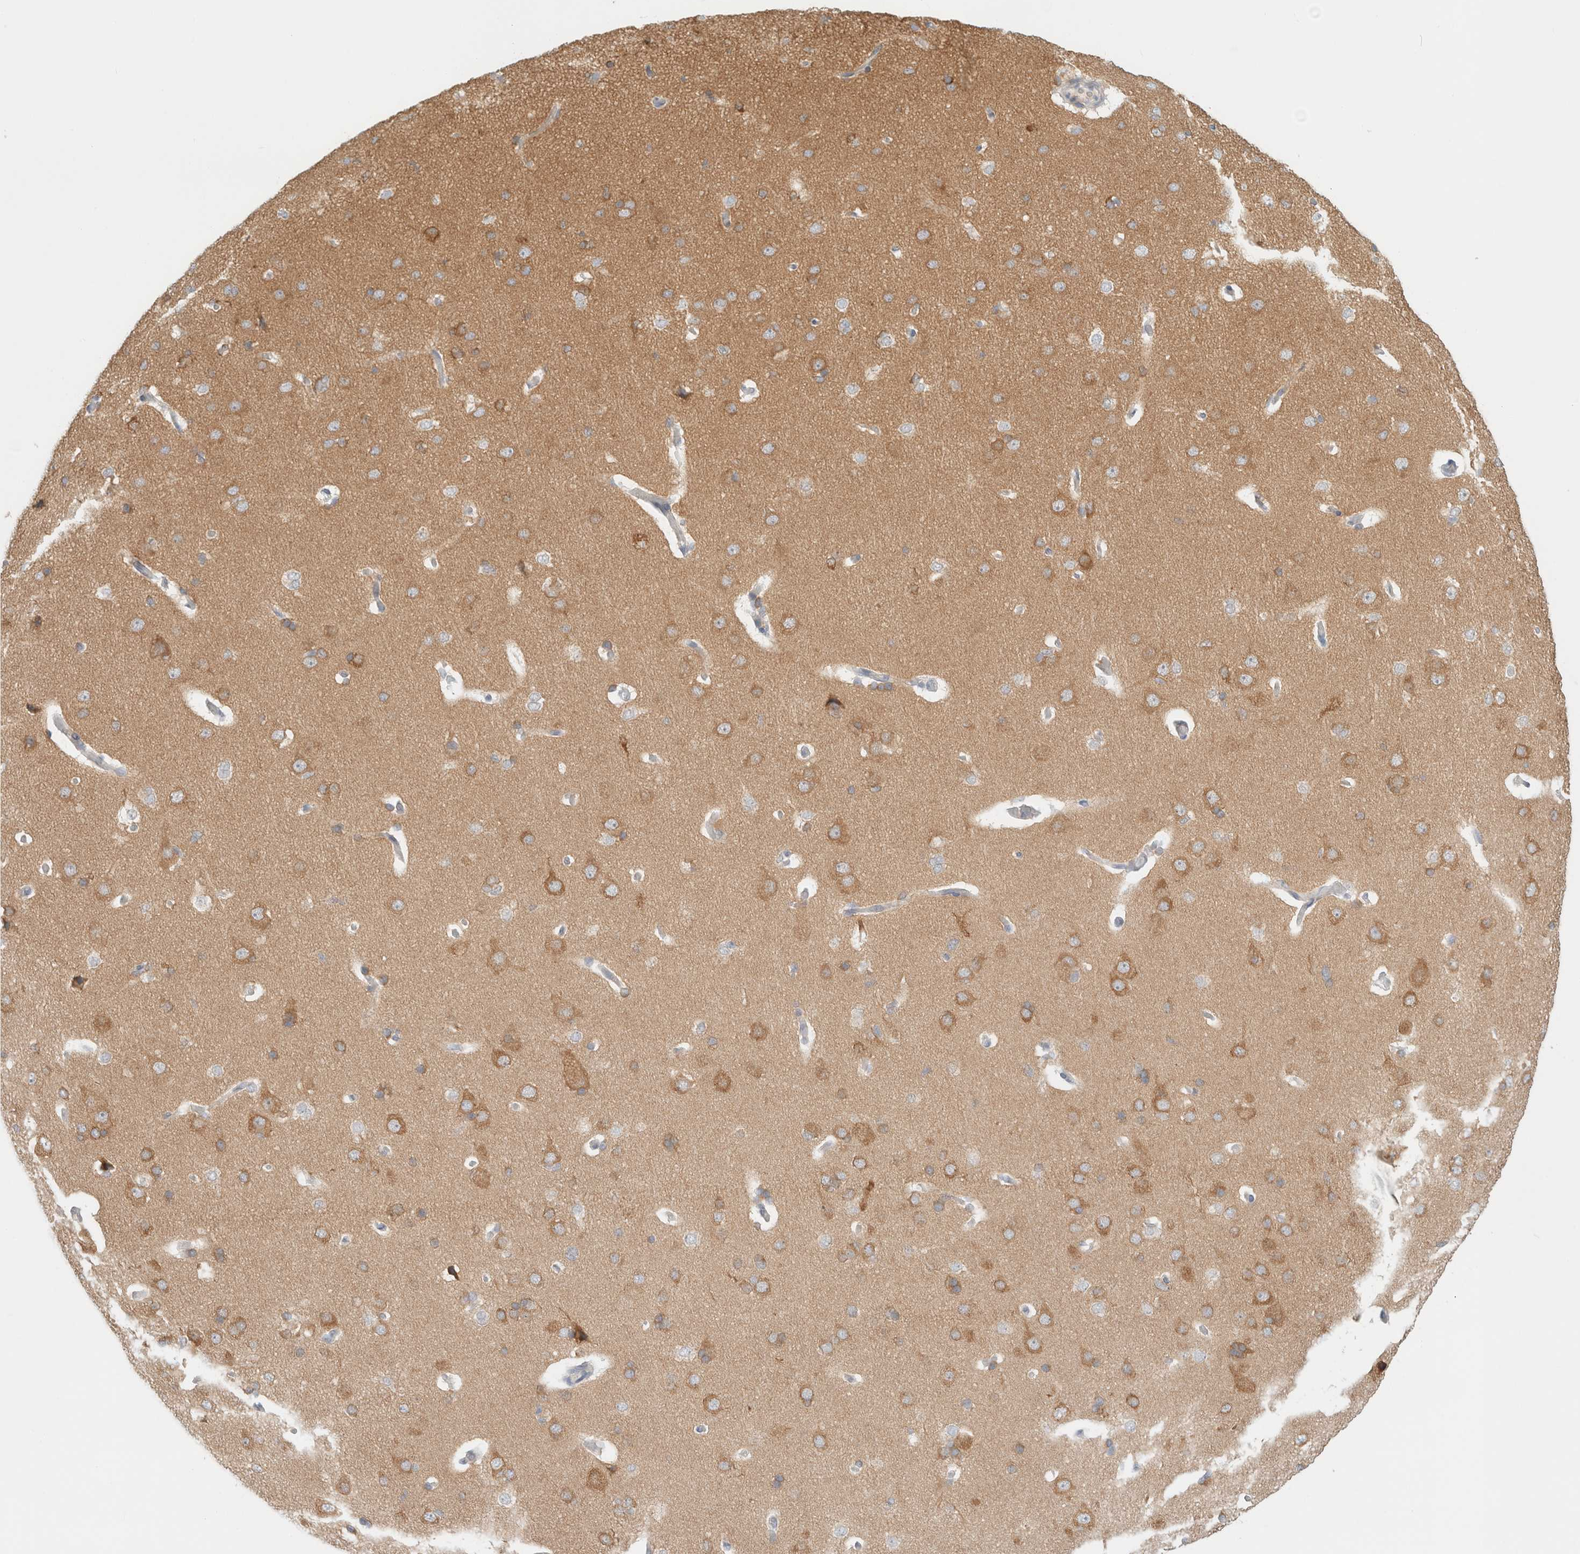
{"staining": {"intensity": "weak", "quantity": ">75%", "location": "cytoplasmic/membranous"}, "tissue": "cerebral cortex", "cell_type": "Endothelial cells", "image_type": "normal", "snomed": [{"axis": "morphology", "description": "Normal tissue, NOS"}, {"axis": "topography", "description": "Cerebral cortex"}], "caption": "A histopathology image showing weak cytoplasmic/membranous expression in about >75% of endothelial cells in unremarkable cerebral cortex, as visualized by brown immunohistochemical staining.", "gene": "MARK3", "patient": {"sex": "male", "age": 62}}